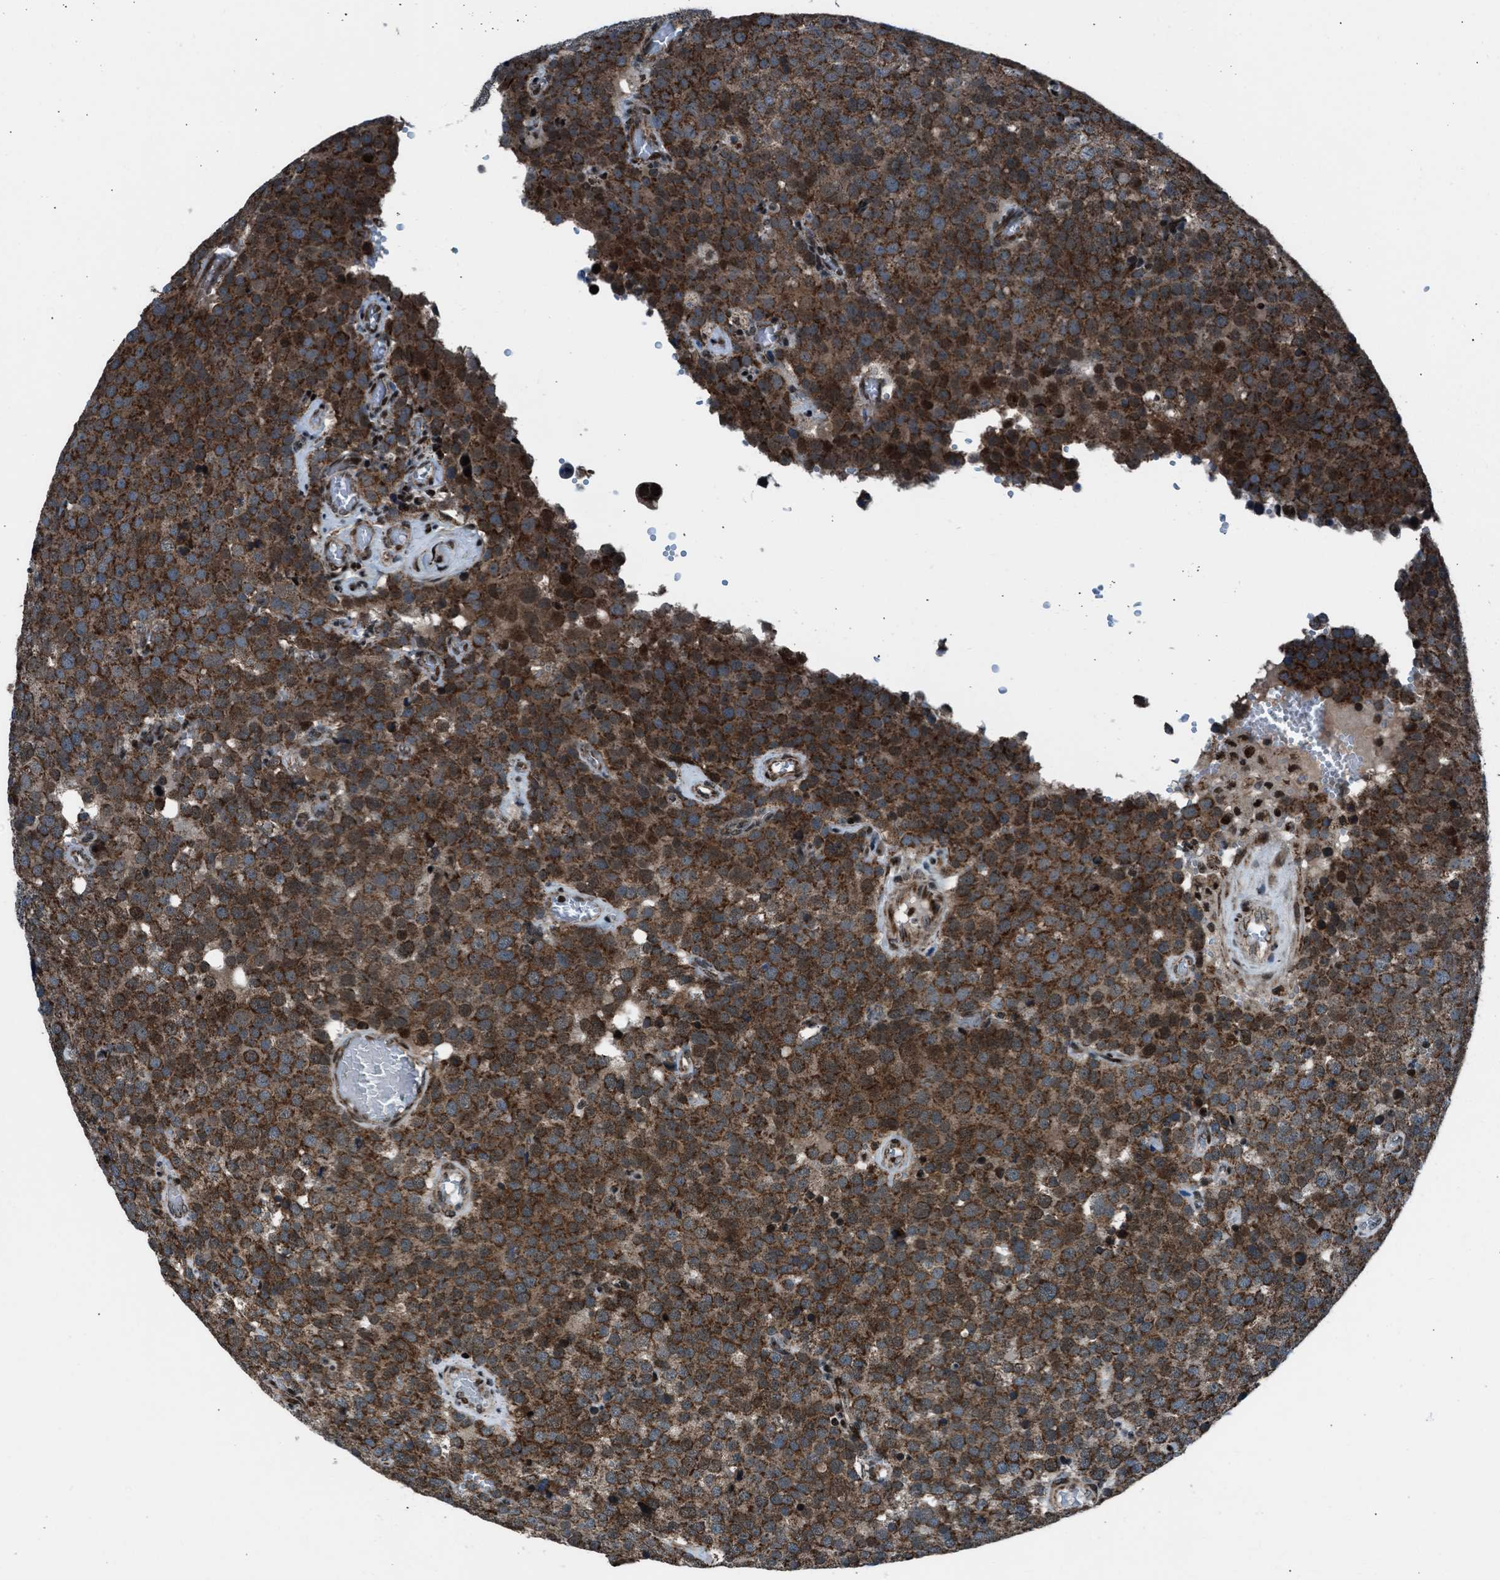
{"staining": {"intensity": "moderate", "quantity": ">75%", "location": "cytoplasmic/membranous"}, "tissue": "testis cancer", "cell_type": "Tumor cells", "image_type": "cancer", "snomed": [{"axis": "morphology", "description": "Normal tissue, NOS"}, {"axis": "morphology", "description": "Seminoma, NOS"}, {"axis": "topography", "description": "Testis"}], "caption": "Immunohistochemistry (DAB (3,3'-diaminobenzidine)) staining of testis seminoma demonstrates moderate cytoplasmic/membranous protein expression in approximately >75% of tumor cells. The staining was performed using DAB (3,3'-diaminobenzidine) to visualize the protein expression in brown, while the nuclei were stained in blue with hematoxylin (Magnification: 20x).", "gene": "MORC3", "patient": {"sex": "male", "age": 71}}